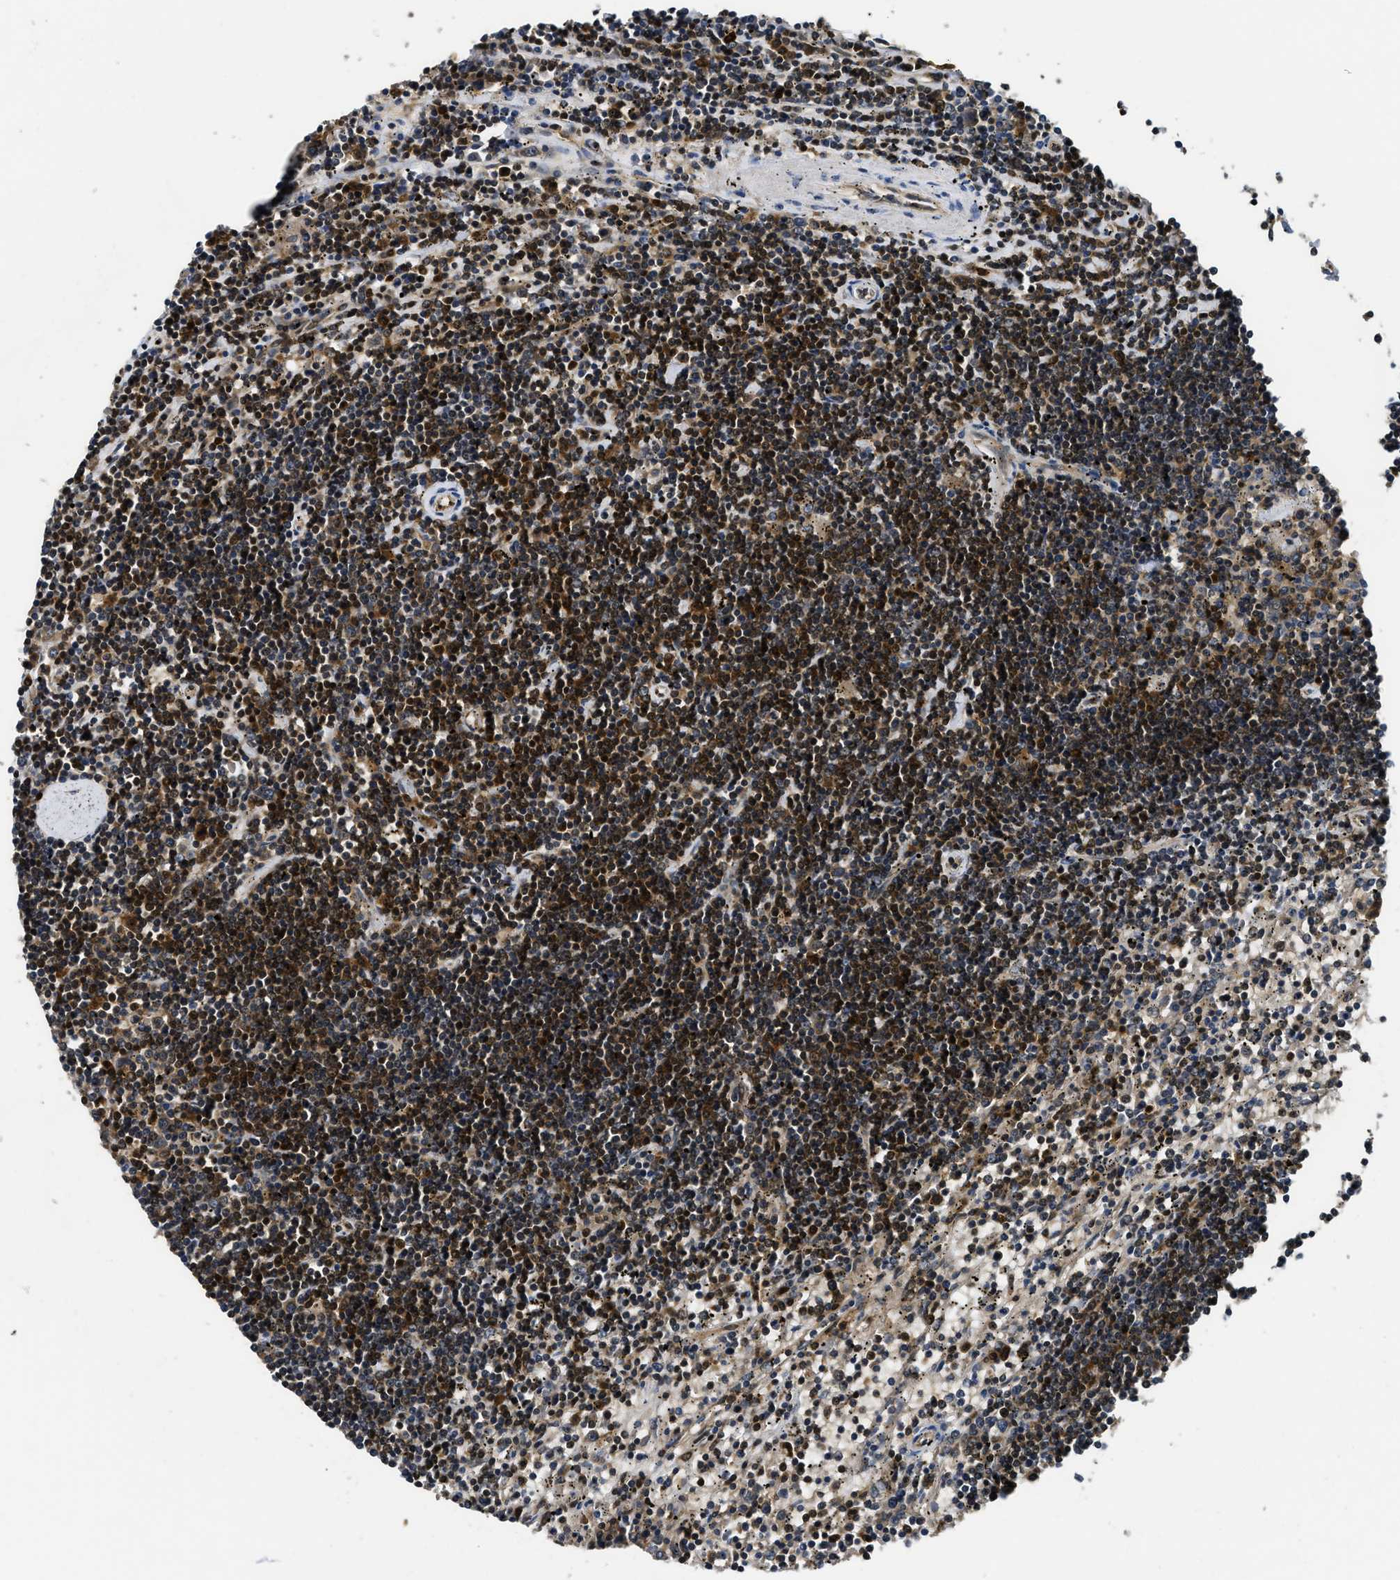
{"staining": {"intensity": "strong", "quantity": "25%-75%", "location": "cytoplasmic/membranous,nuclear"}, "tissue": "lymphoma", "cell_type": "Tumor cells", "image_type": "cancer", "snomed": [{"axis": "morphology", "description": "Malignant lymphoma, non-Hodgkin's type, Low grade"}, {"axis": "topography", "description": "Spleen"}], "caption": "Brown immunohistochemical staining in human malignant lymphoma, non-Hodgkin's type (low-grade) reveals strong cytoplasmic/membranous and nuclear expression in approximately 25%-75% of tumor cells.", "gene": "ADSL", "patient": {"sex": "male", "age": 76}}